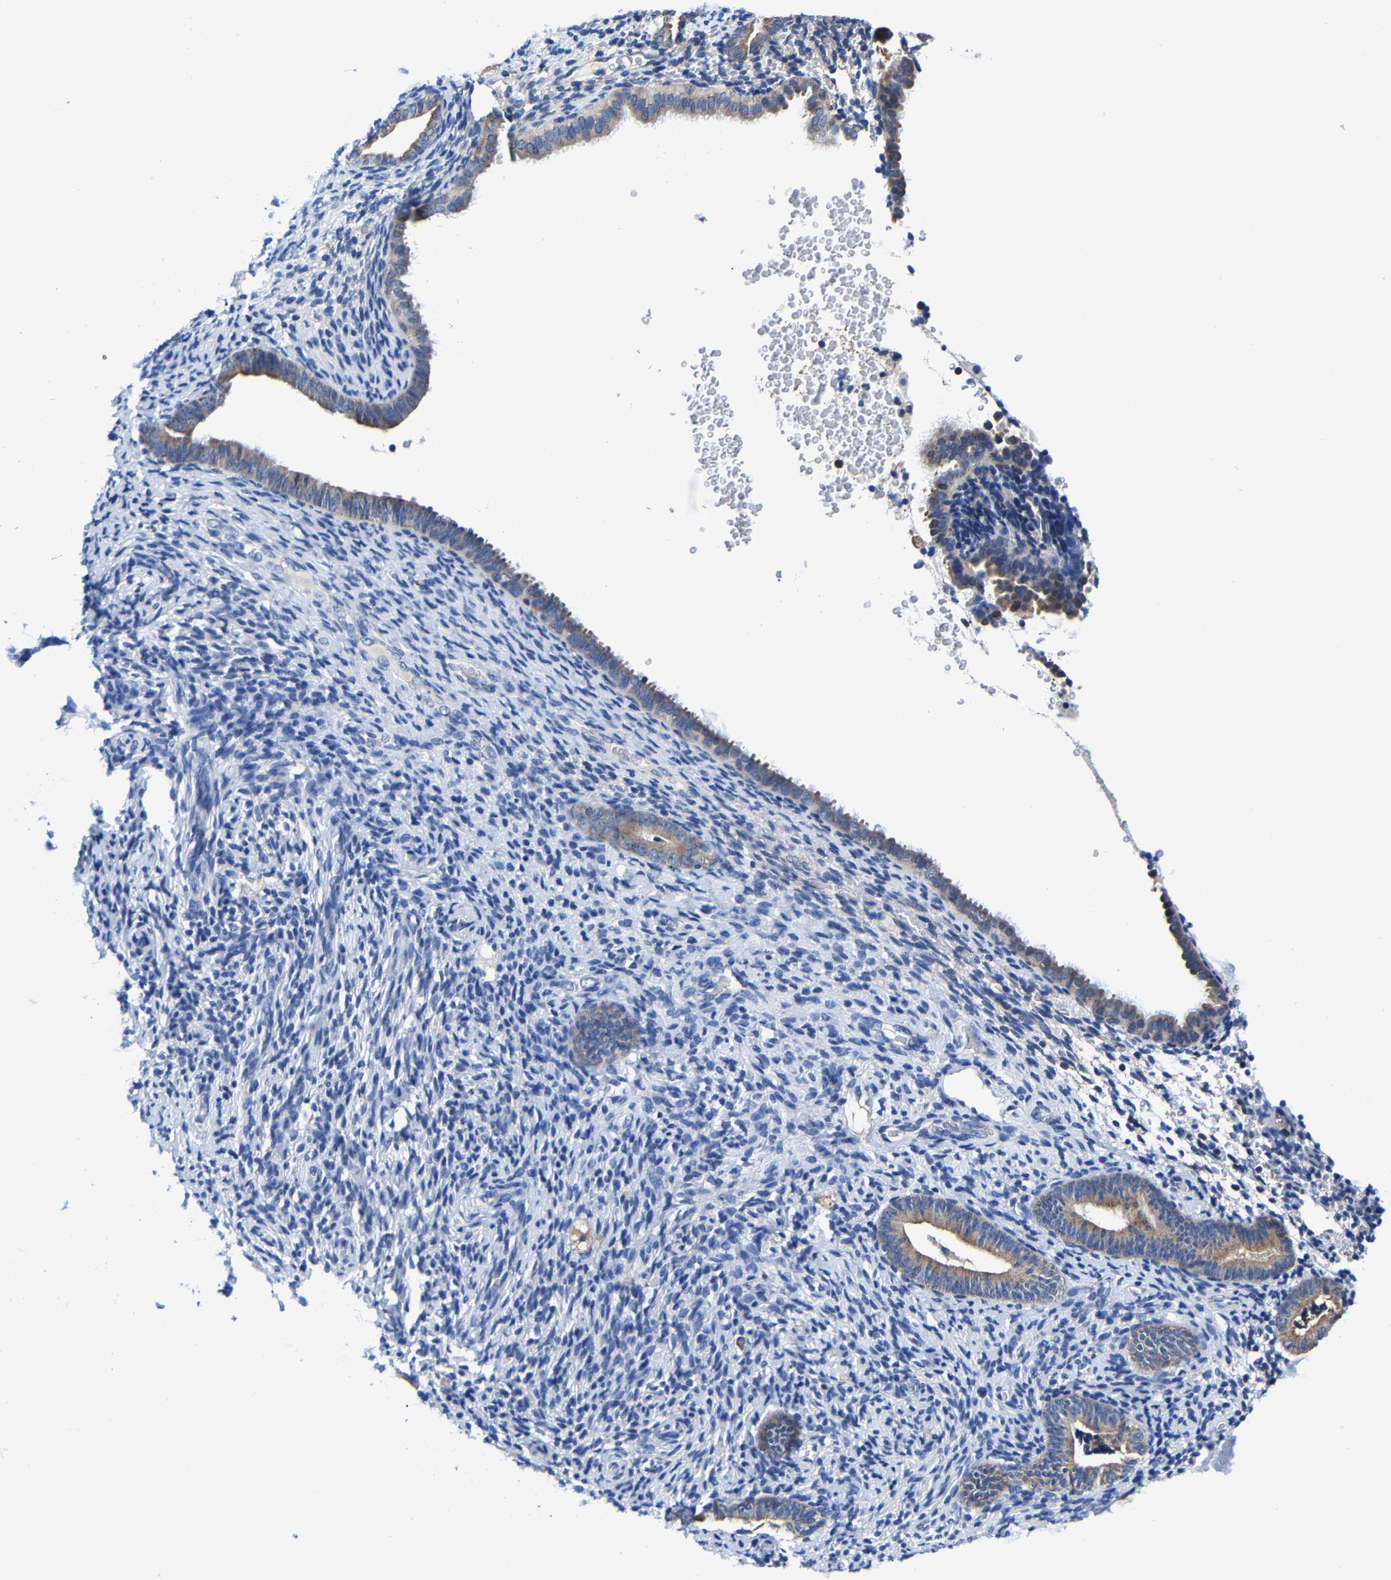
{"staining": {"intensity": "negative", "quantity": "none", "location": "none"}, "tissue": "endometrium", "cell_type": "Cells in endometrial stroma", "image_type": "normal", "snomed": [{"axis": "morphology", "description": "Normal tissue, NOS"}, {"axis": "topography", "description": "Endometrium"}], "caption": "High power microscopy image of an immunohistochemistry (IHC) histopathology image of normal endometrium, revealing no significant positivity in cells in endometrial stroma.", "gene": "SRPK2", "patient": {"sex": "female", "age": 51}}